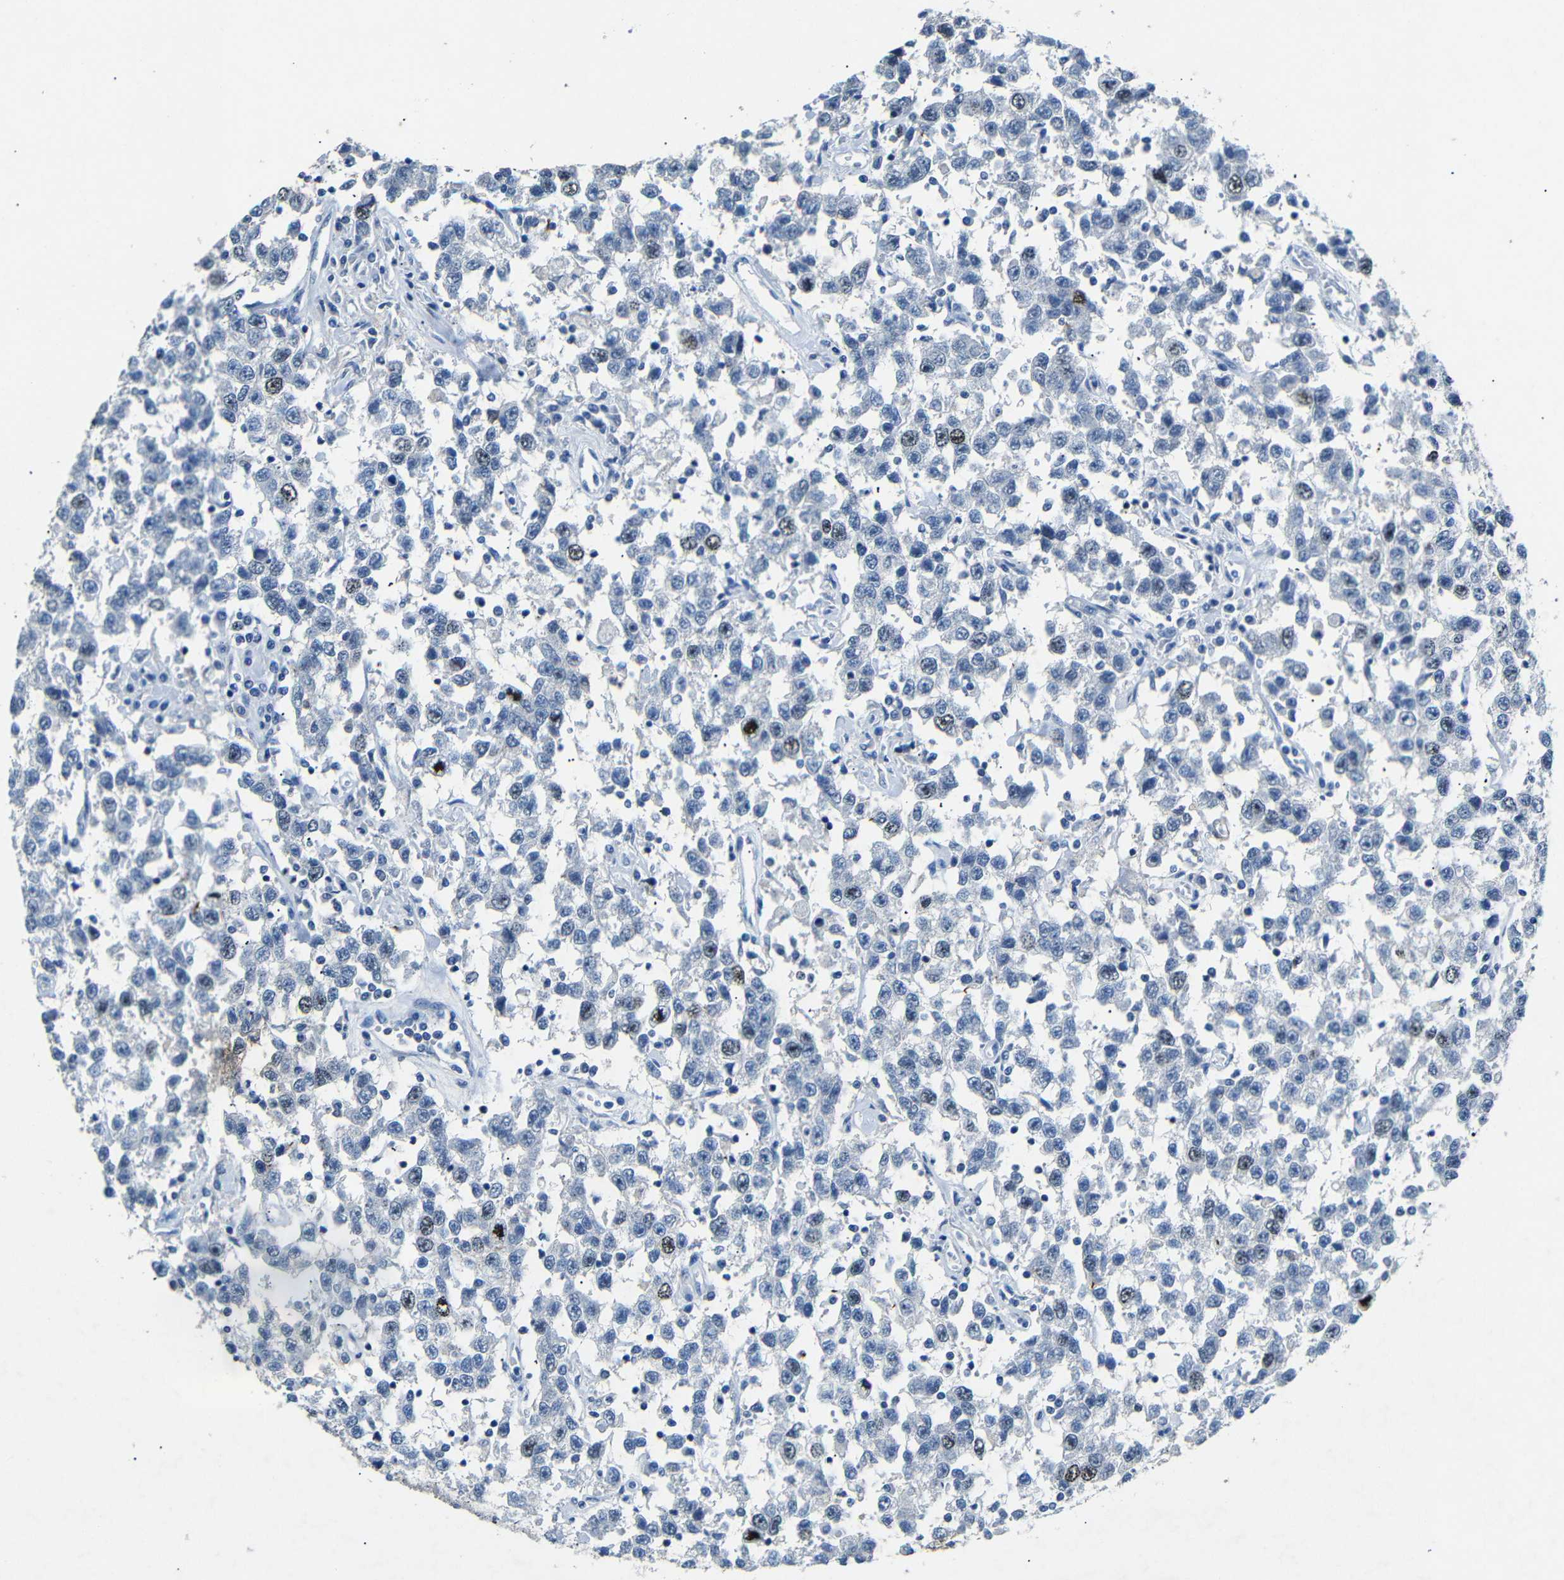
{"staining": {"intensity": "moderate", "quantity": "<25%", "location": "nuclear"}, "tissue": "testis cancer", "cell_type": "Tumor cells", "image_type": "cancer", "snomed": [{"axis": "morphology", "description": "Seminoma, NOS"}, {"axis": "topography", "description": "Testis"}], "caption": "This photomicrograph exhibits testis seminoma stained with immunohistochemistry to label a protein in brown. The nuclear of tumor cells show moderate positivity for the protein. Nuclei are counter-stained blue.", "gene": "INCENP", "patient": {"sex": "male", "age": 41}}